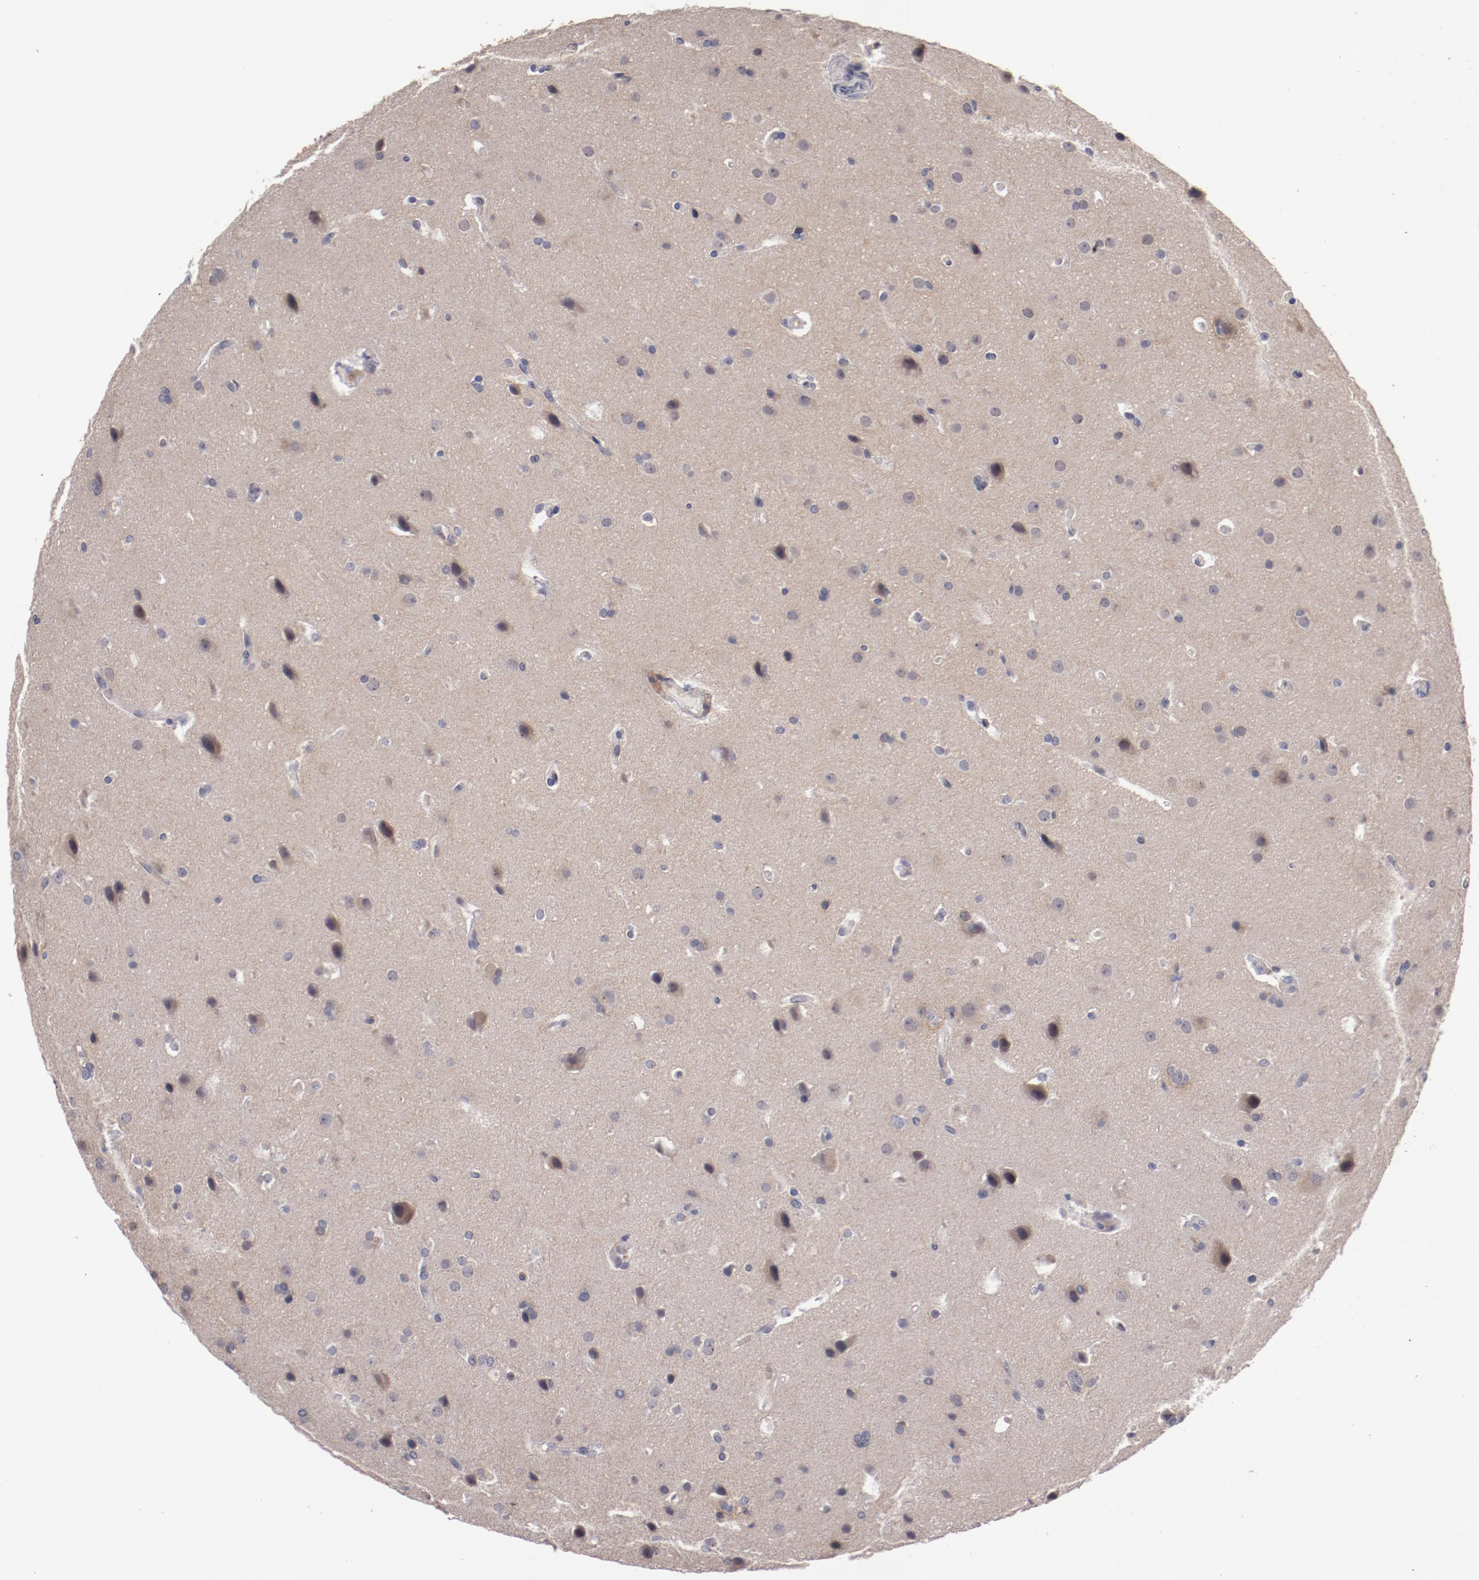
{"staining": {"intensity": "negative", "quantity": "none", "location": "none"}, "tissue": "glioma", "cell_type": "Tumor cells", "image_type": "cancer", "snomed": [{"axis": "morphology", "description": "Glioma, malignant, Low grade"}, {"axis": "topography", "description": "Cerebral cortex"}], "caption": "There is no significant expression in tumor cells of malignant glioma (low-grade).", "gene": "MBL2", "patient": {"sex": "female", "age": 47}}